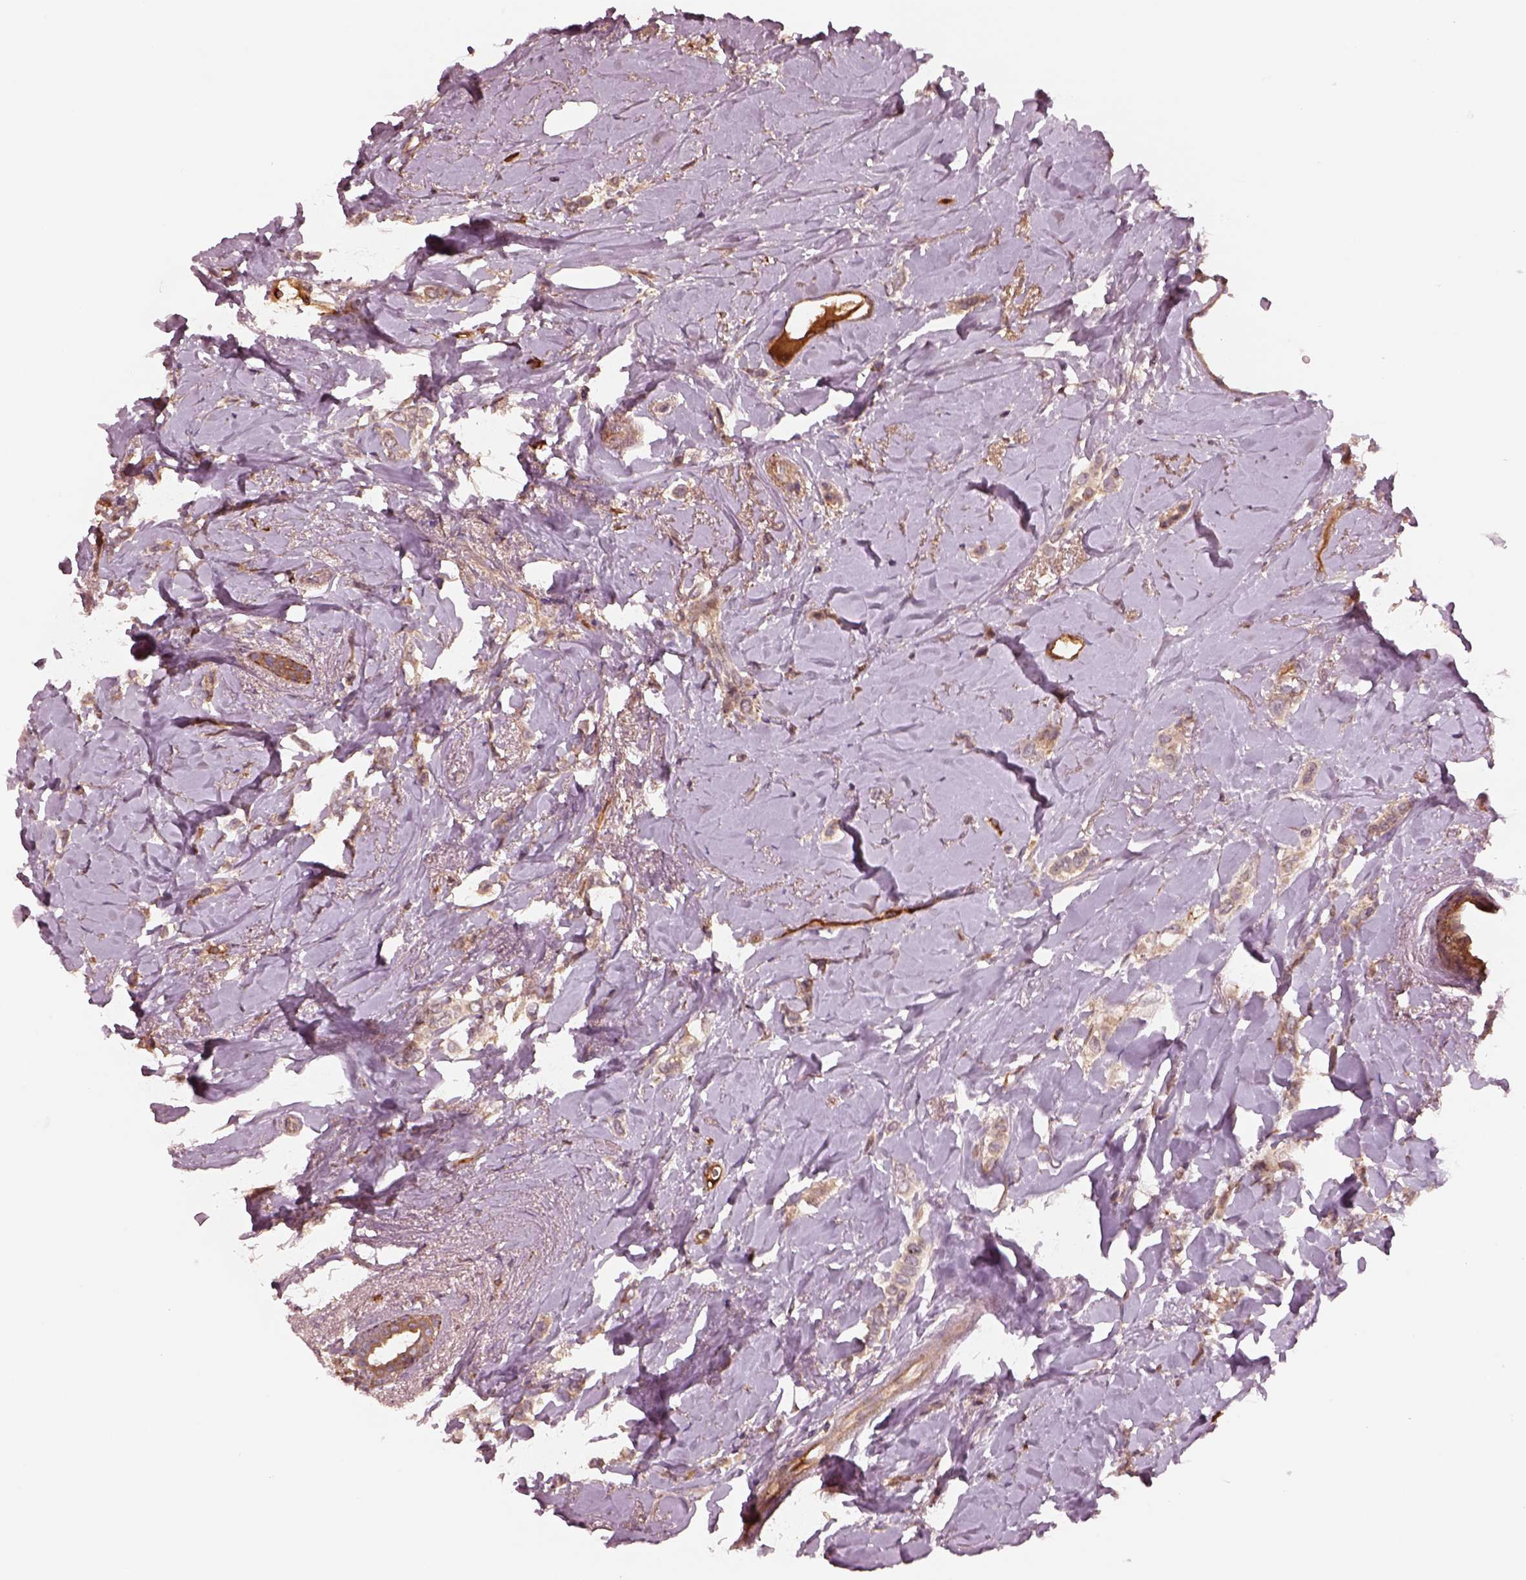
{"staining": {"intensity": "weak", "quantity": "<25%", "location": "cytoplasmic/membranous"}, "tissue": "breast cancer", "cell_type": "Tumor cells", "image_type": "cancer", "snomed": [{"axis": "morphology", "description": "Lobular carcinoma"}, {"axis": "topography", "description": "Breast"}], "caption": "High power microscopy photomicrograph of an immunohistochemistry (IHC) image of breast lobular carcinoma, revealing no significant staining in tumor cells.", "gene": "ASCC2", "patient": {"sex": "female", "age": 66}}